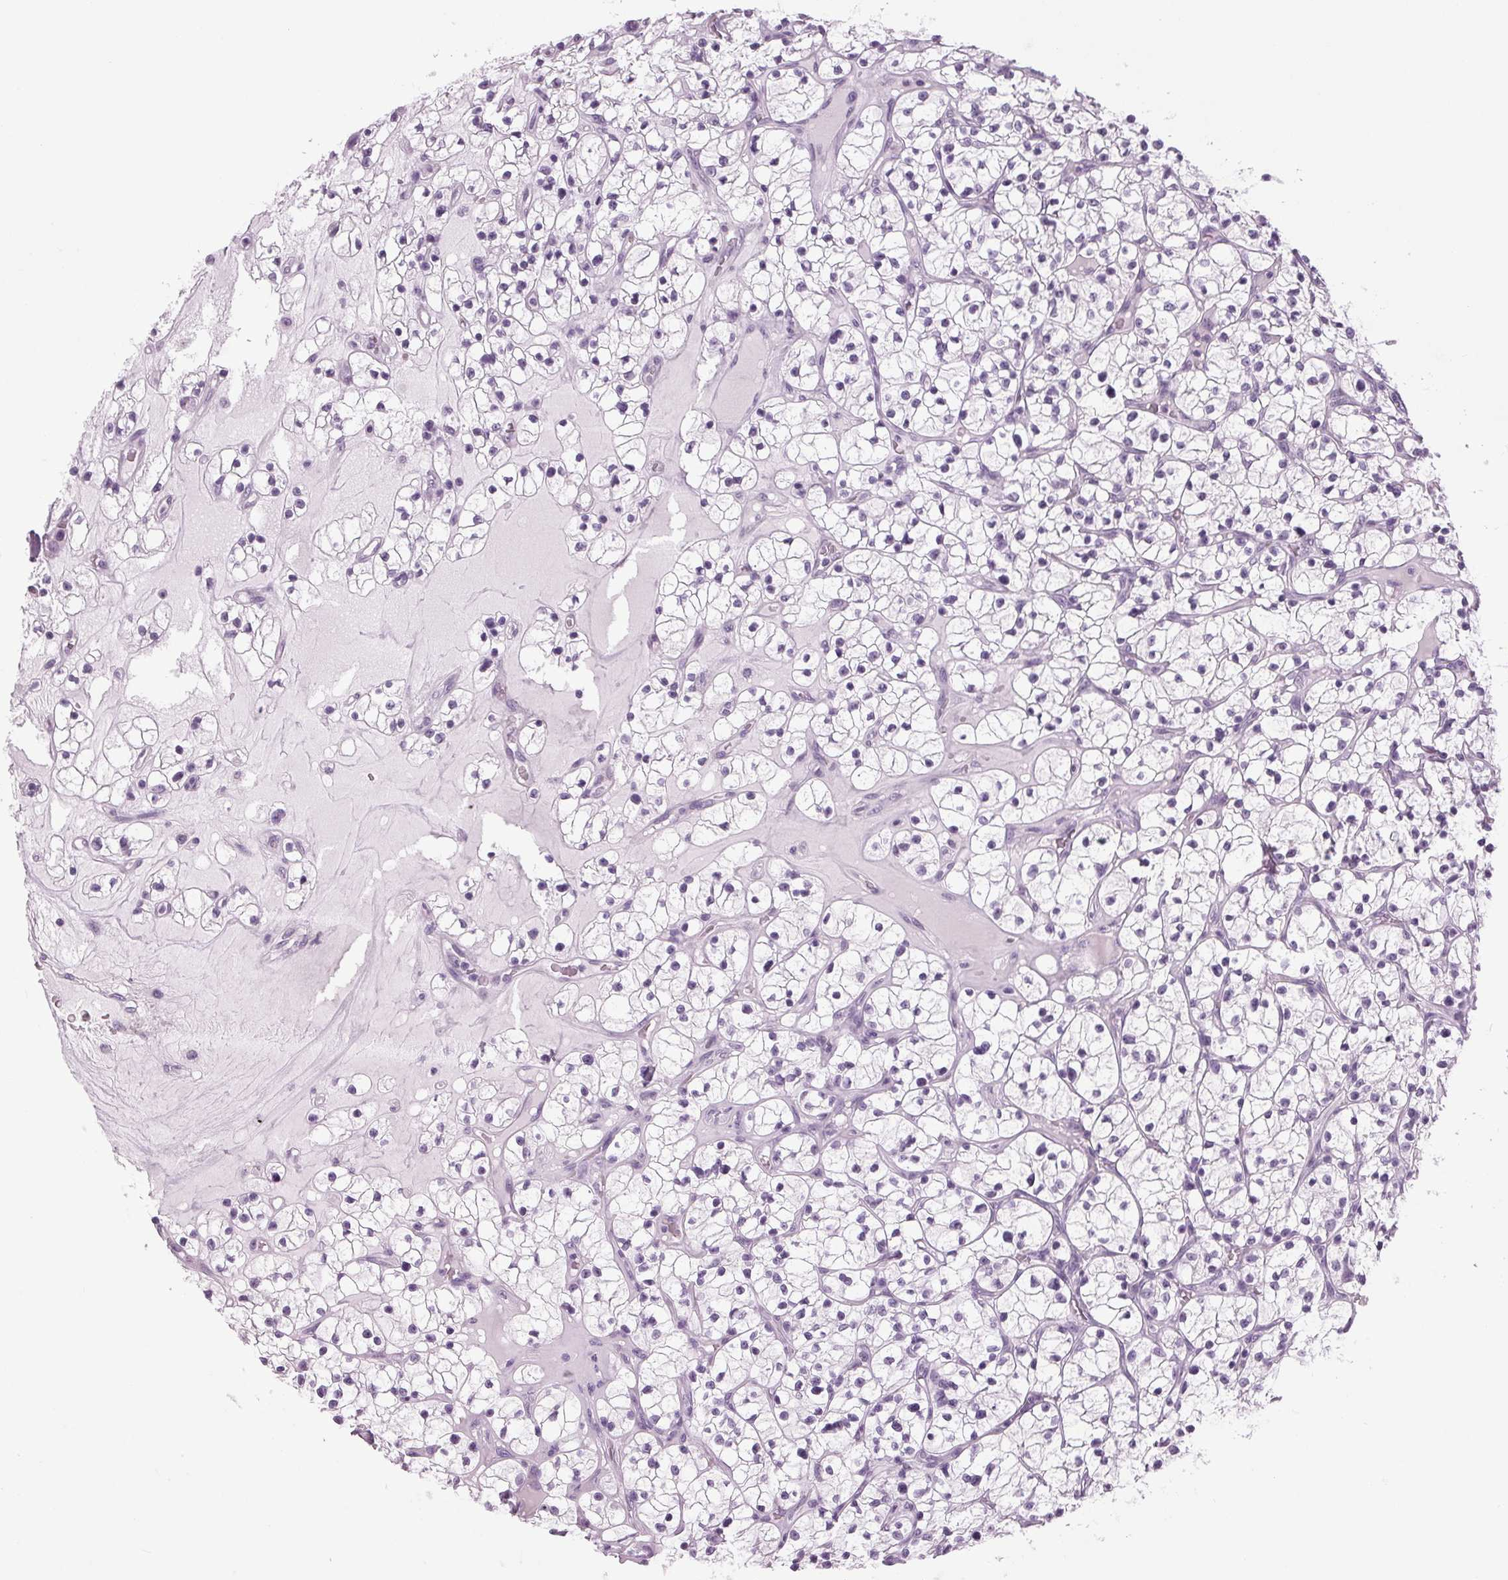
{"staining": {"intensity": "negative", "quantity": "none", "location": "none"}, "tissue": "renal cancer", "cell_type": "Tumor cells", "image_type": "cancer", "snomed": [{"axis": "morphology", "description": "Adenocarcinoma, NOS"}, {"axis": "topography", "description": "Kidney"}], "caption": "IHC histopathology image of neoplastic tissue: human renal cancer stained with DAB (3,3'-diaminobenzidine) shows no significant protein expression in tumor cells.", "gene": "DNAH12", "patient": {"sex": "female", "age": 64}}